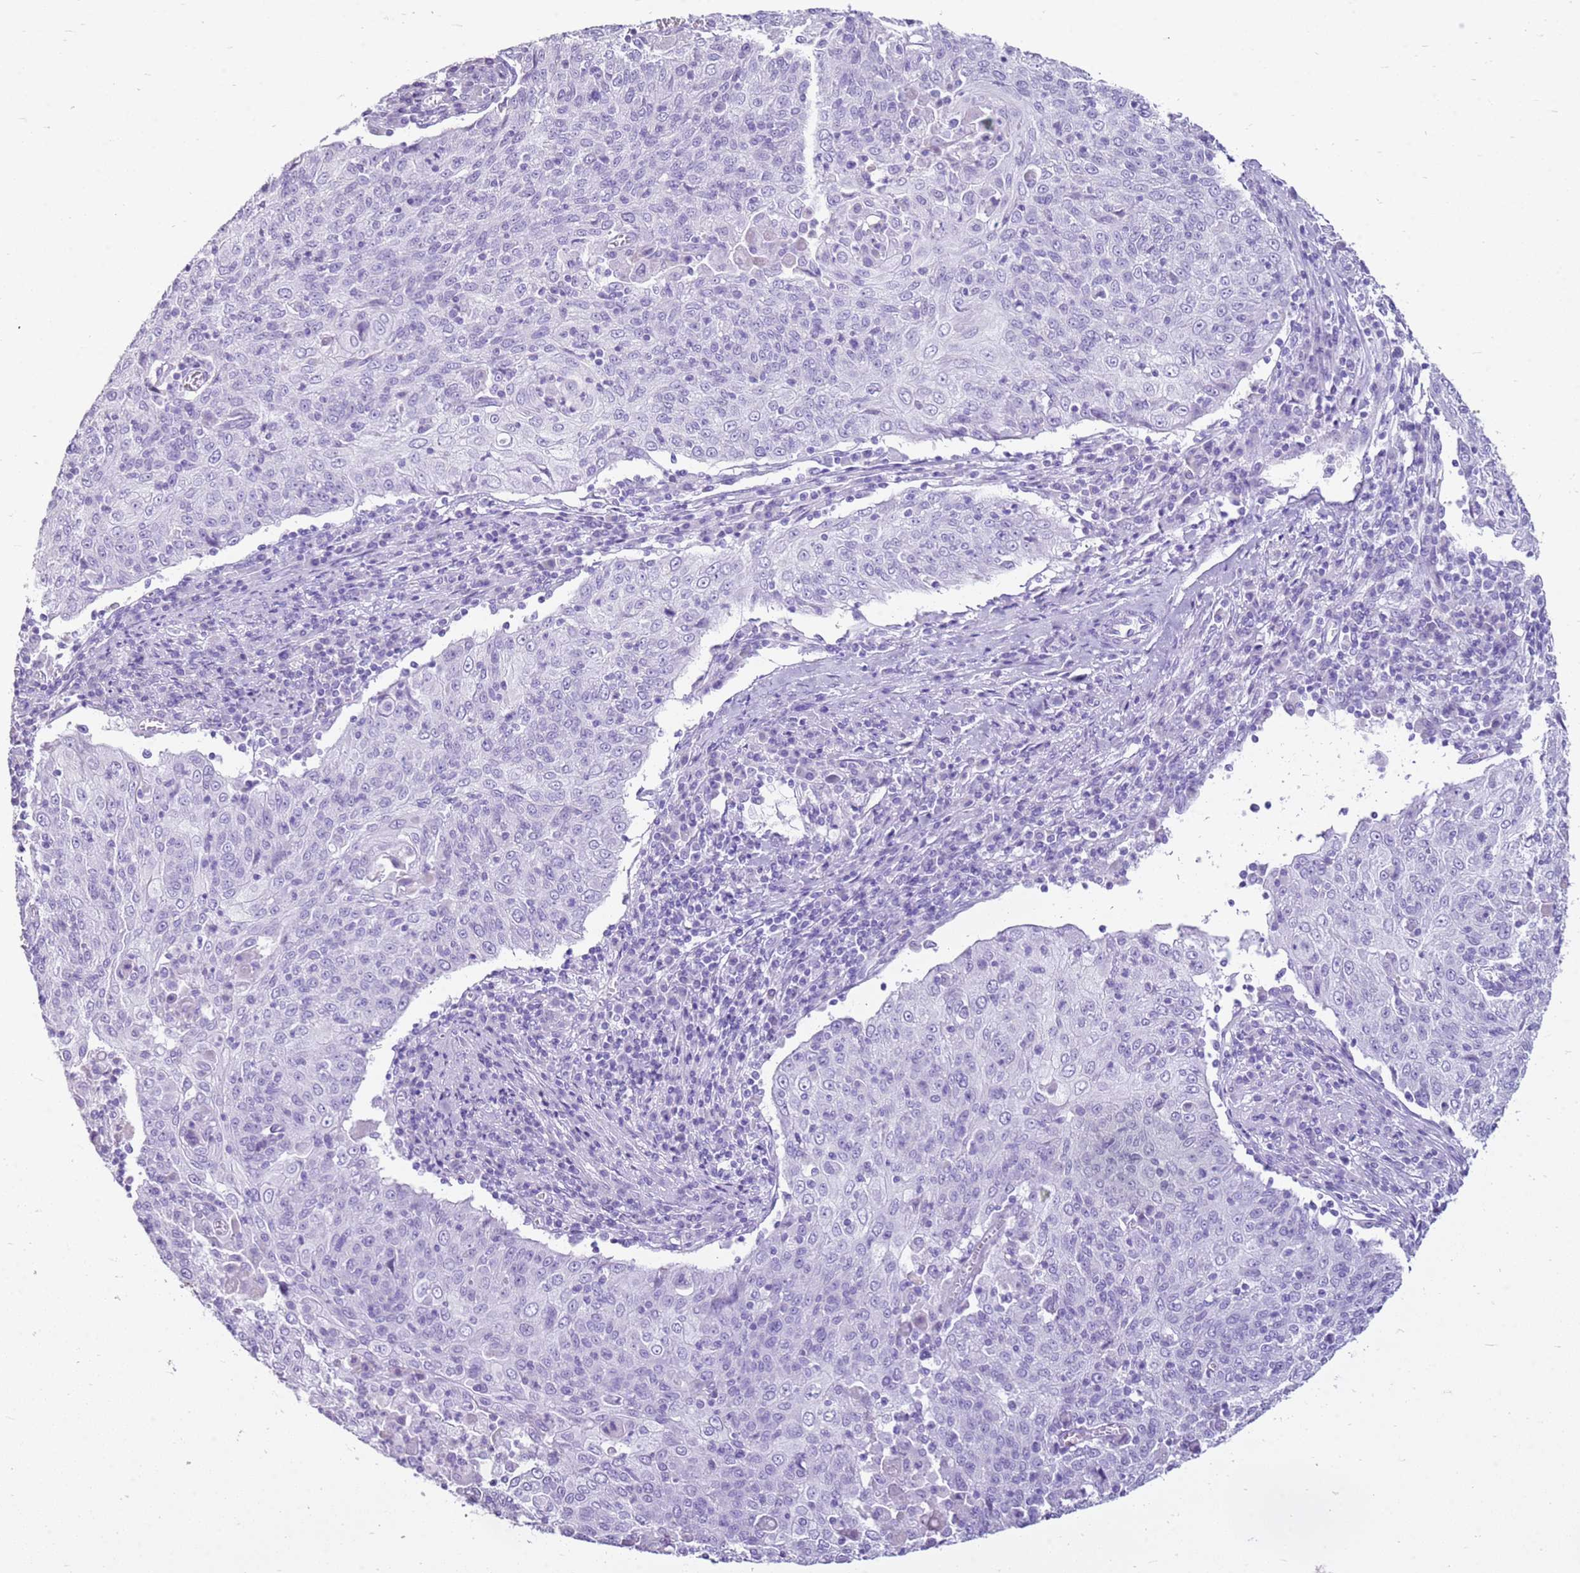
{"staining": {"intensity": "negative", "quantity": "none", "location": "none"}, "tissue": "cervical cancer", "cell_type": "Tumor cells", "image_type": "cancer", "snomed": [{"axis": "morphology", "description": "Squamous cell carcinoma, NOS"}, {"axis": "topography", "description": "Cervix"}], "caption": "This micrograph is of cervical cancer stained with immunohistochemistry (IHC) to label a protein in brown with the nuclei are counter-stained blue. There is no positivity in tumor cells.", "gene": "CA8", "patient": {"sex": "female", "age": 48}}